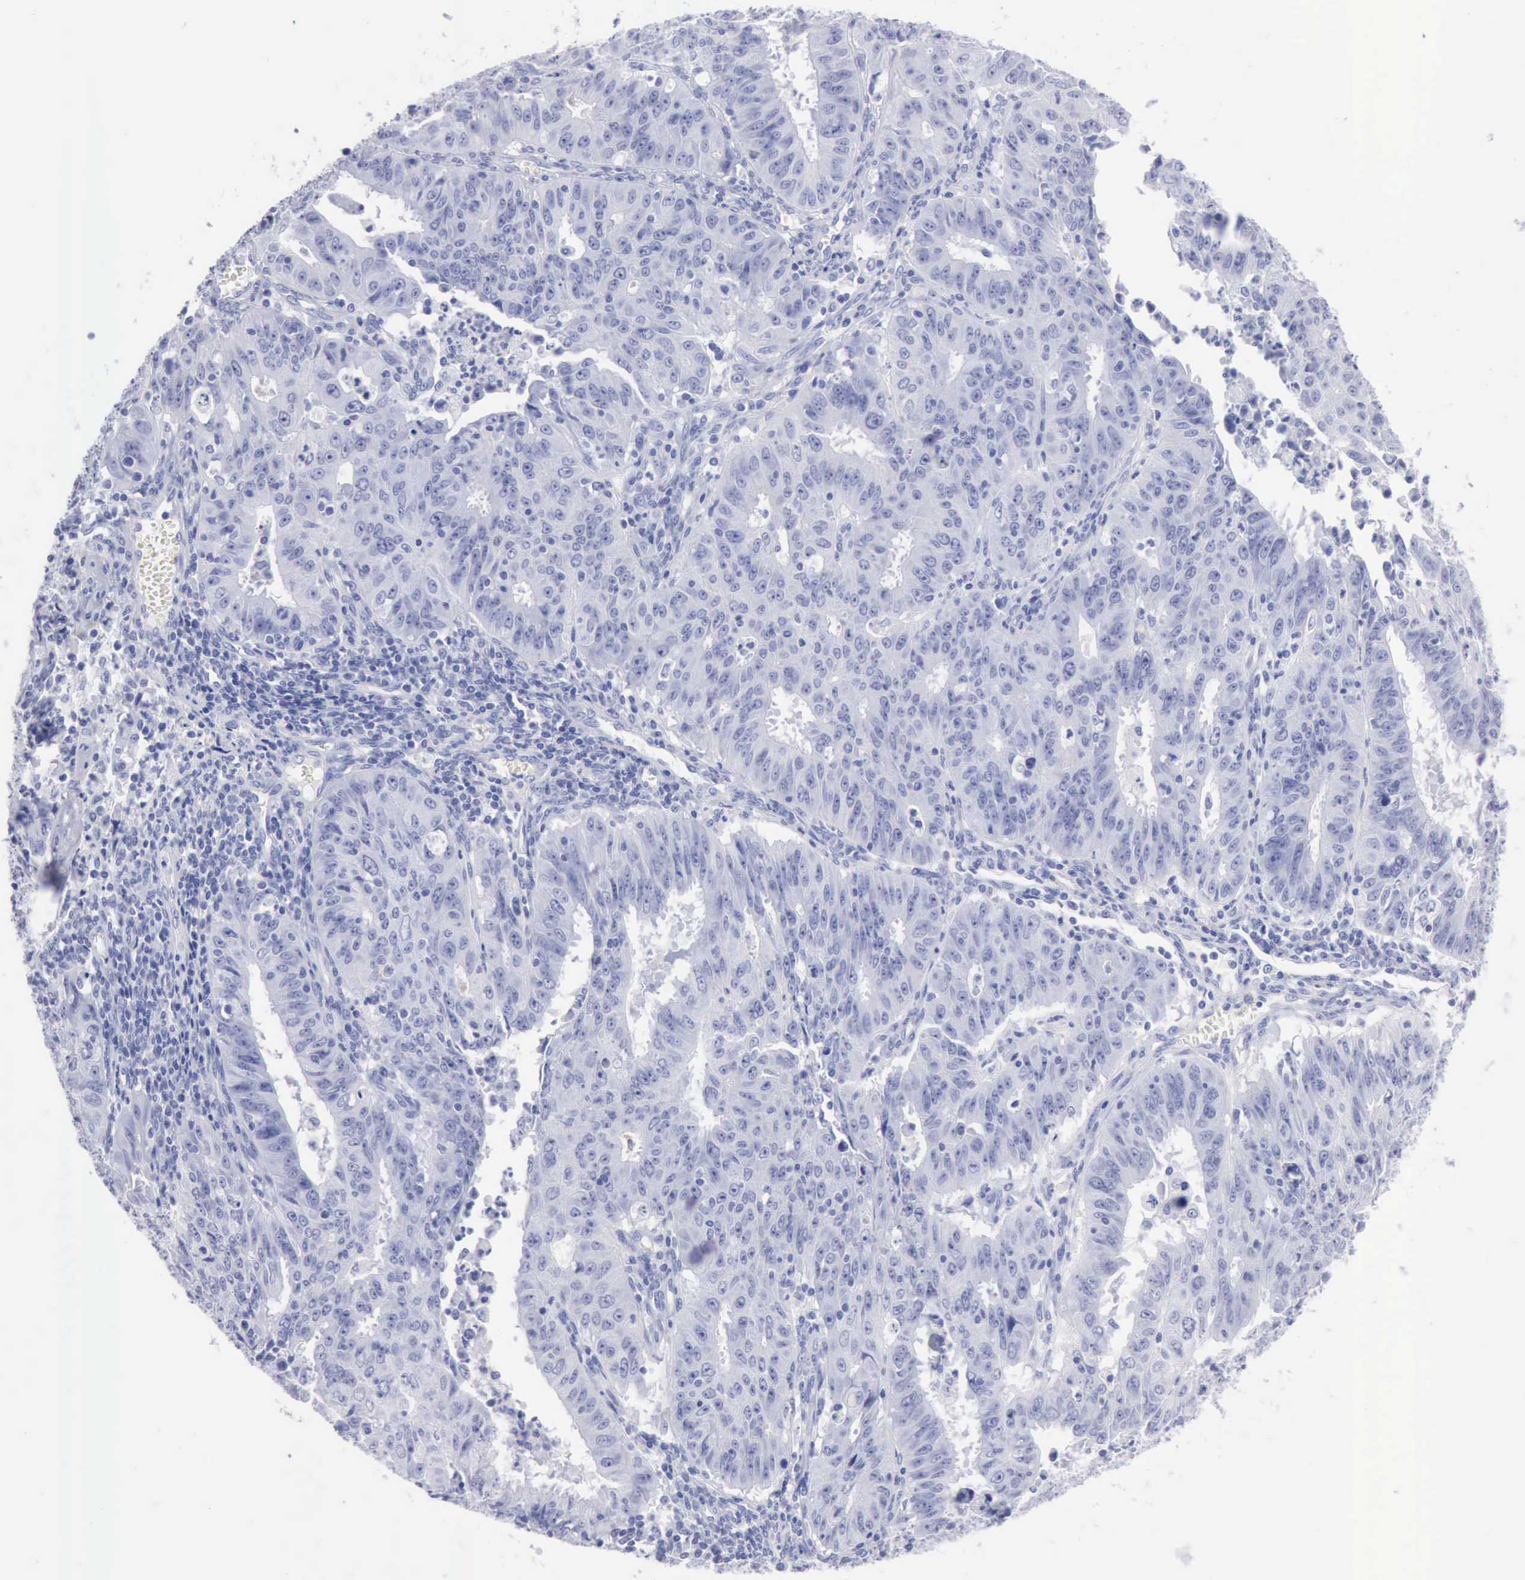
{"staining": {"intensity": "negative", "quantity": "none", "location": "none"}, "tissue": "endometrial cancer", "cell_type": "Tumor cells", "image_type": "cancer", "snomed": [{"axis": "morphology", "description": "Adenocarcinoma, NOS"}, {"axis": "topography", "description": "Endometrium"}], "caption": "A photomicrograph of human adenocarcinoma (endometrial) is negative for staining in tumor cells.", "gene": "CYP19A1", "patient": {"sex": "female", "age": 42}}